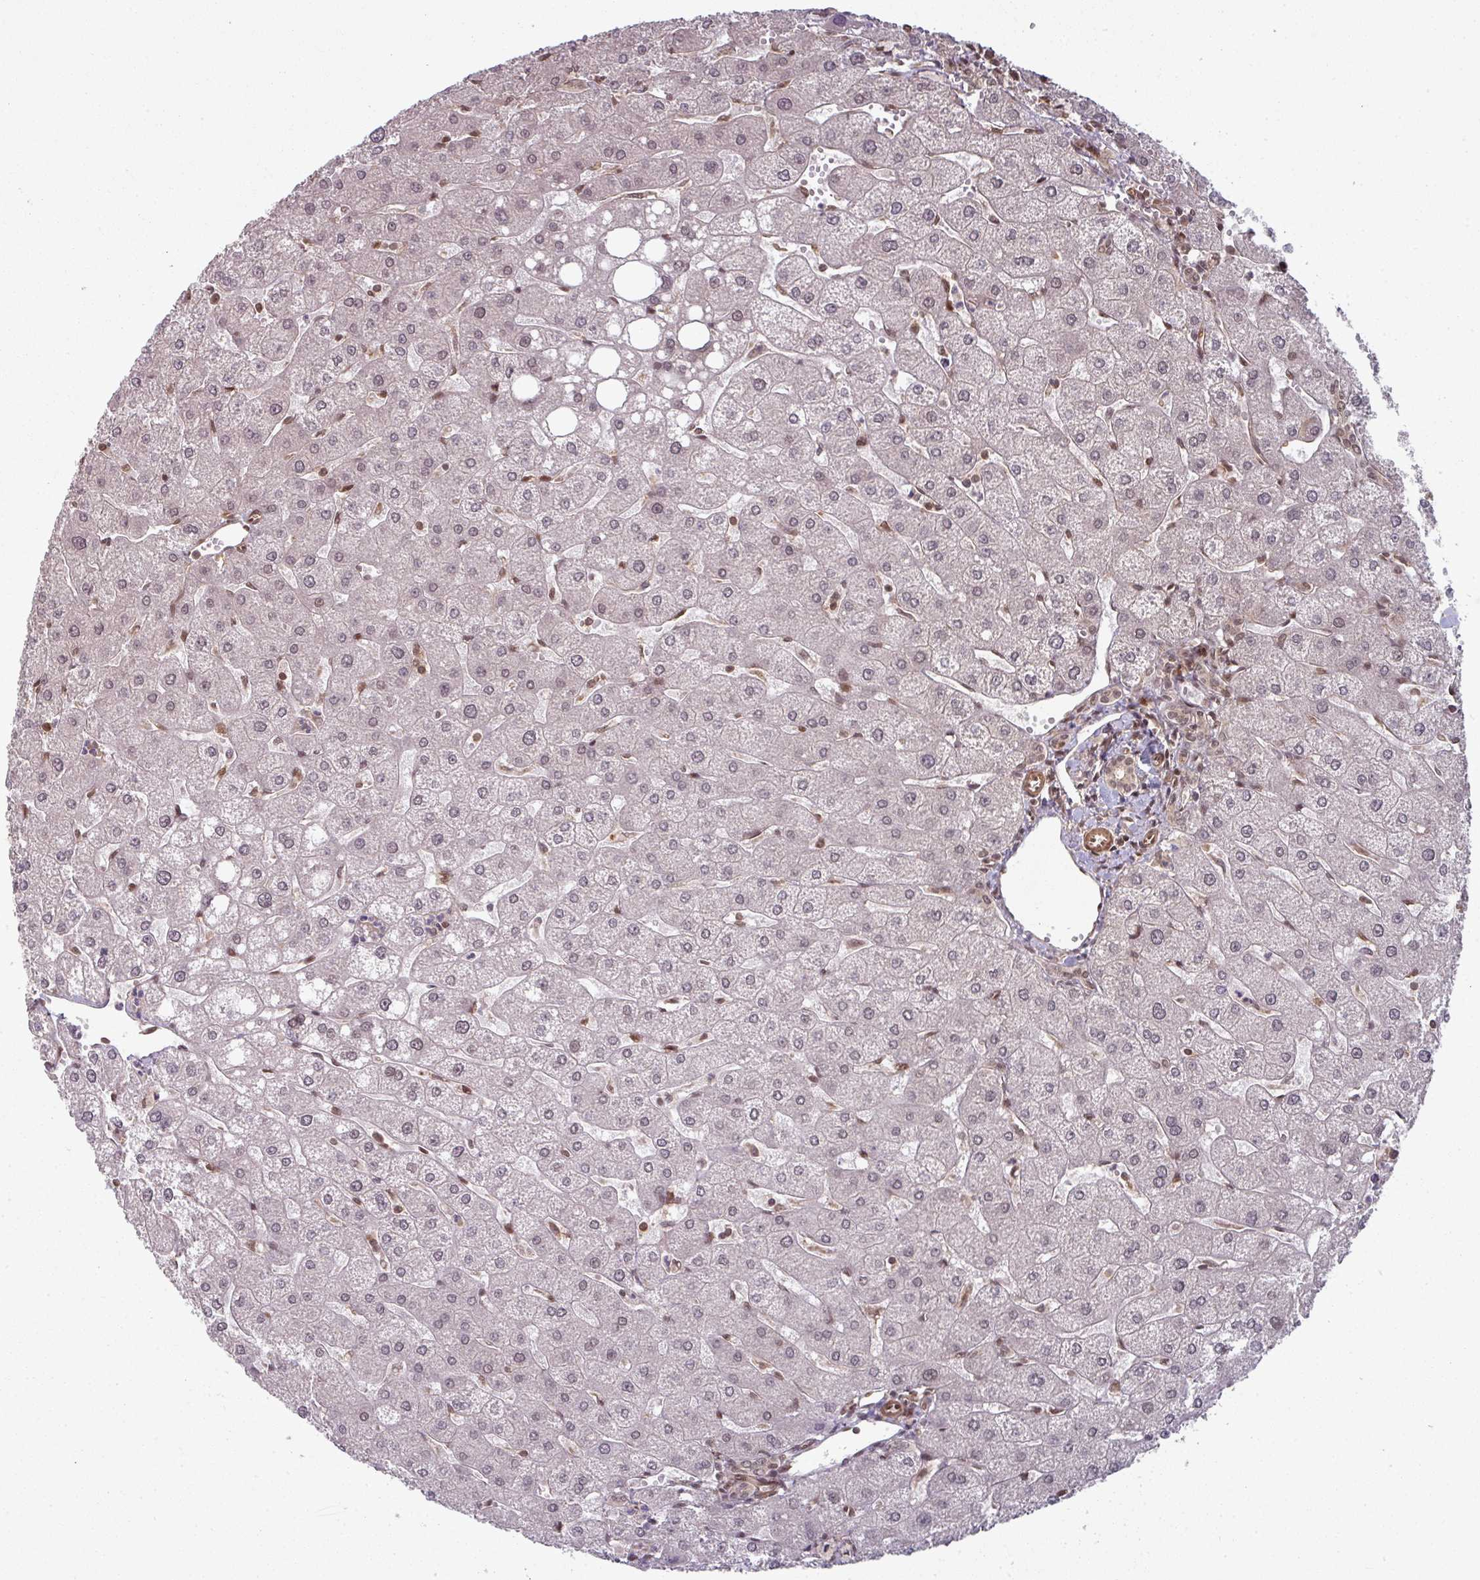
{"staining": {"intensity": "weak", "quantity": ">75%", "location": "nuclear"}, "tissue": "liver", "cell_type": "Cholangiocytes", "image_type": "normal", "snomed": [{"axis": "morphology", "description": "Normal tissue, NOS"}, {"axis": "topography", "description": "Liver"}], "caption": "Liver stained with immunohistochemistry exhibits weak nuclear staining in approximately >75% of cholangiocytes. (DAB (3,3'-diaminobenzidine) IHC, brown staining for protein, blue staining for nuclei).", "gene": "SIK3", "patient": {"sex": "male", "age": 67}}